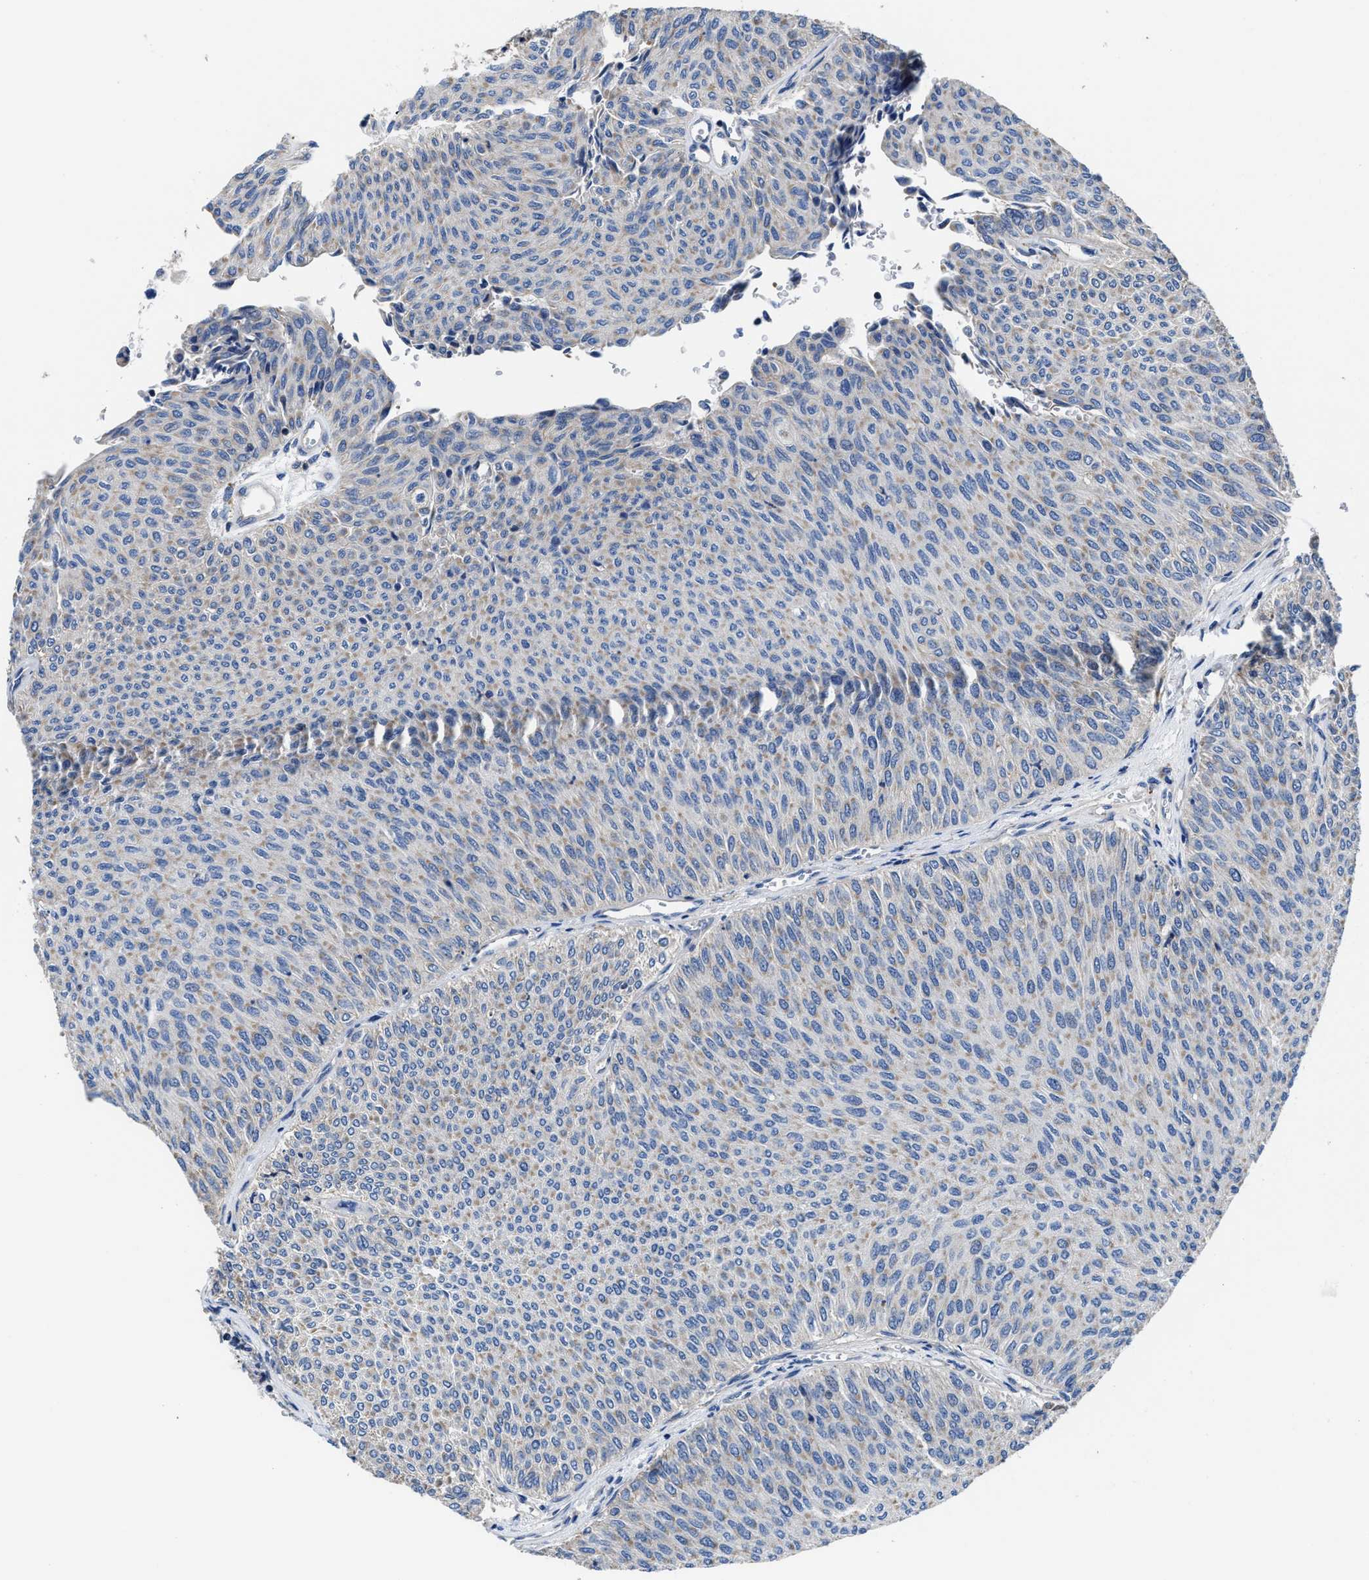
{"staining": {"intensity": "weak", "quantity": "25%-75%", "location": "cytoplasmic/membranous"}, "tissue": "urothelial cancer", "cell_type": "Tumor cells", "image_type": "cancer", "snomed": [{"axis": "morphology", "description": "Urothelial carcinoma, Low grade"}, {"axis": "topography", "description": "Urinary bladder"}], "caption": "Immunohistochemical staining of human low-grade urothelial carcinoma reveals low levels of weak cytoplasmic/membranous protein positivity in about 25%-75% of tumor cells. (Brightfield microscopy of DAB IHC at high magnification).", "gene": "TMEM30A", "patient": {"sex": "male", "age": 78}}